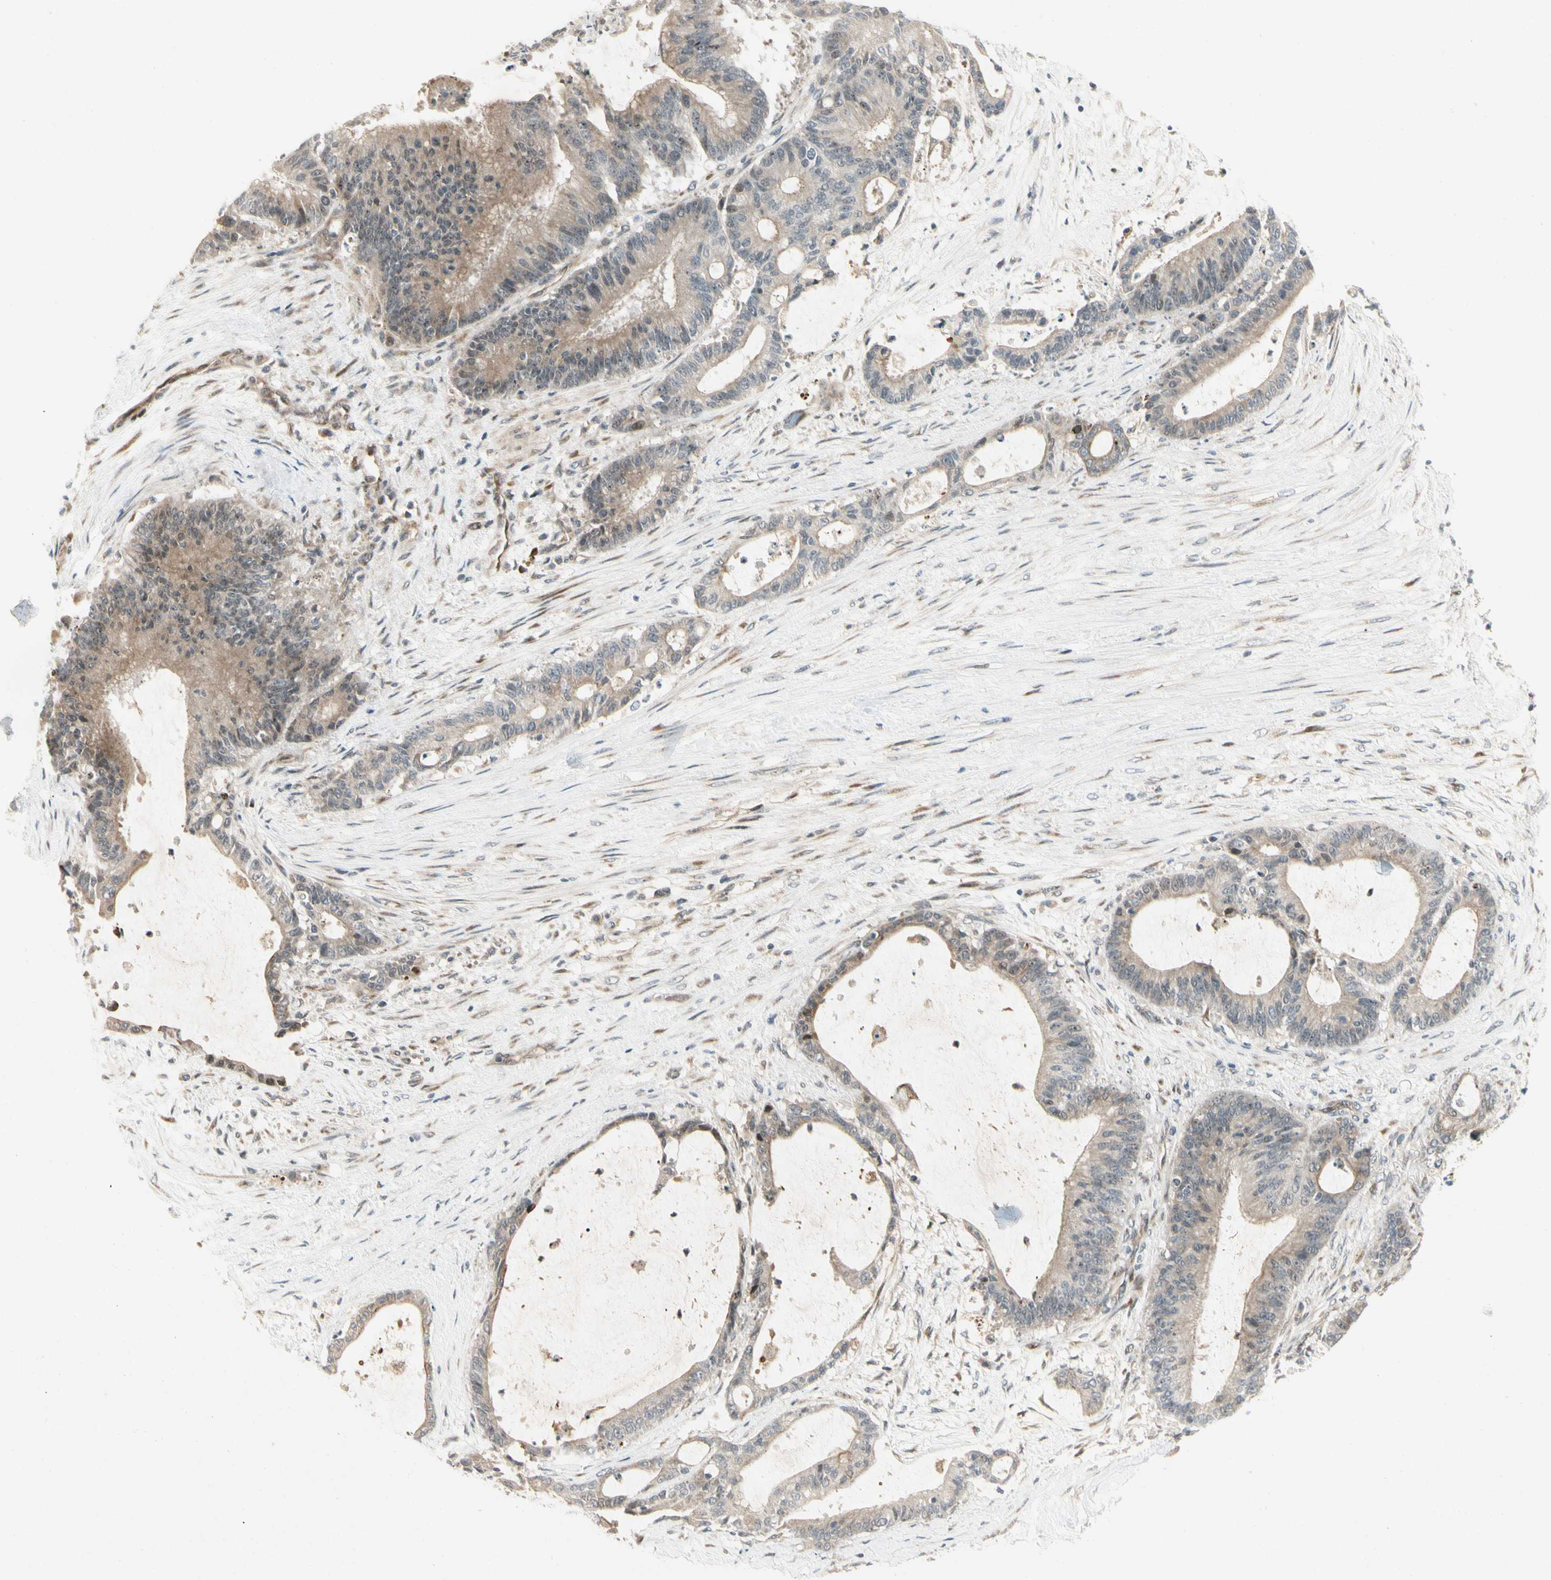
{"staining": {"intensity": "weak", "quantity": ">75%", "location": "cytoplasmic/membranous"}, "tissue": "liver cancer", "cell_type": "Tumor cells", "image_type": "cancer", "snomed": [{"axis": "morphology", "description": "Cholangiocarcinoma"}, {"axis": "topography", "description": "Liver"}], "caption": "DAB (3,3'-diaminobenzidine) immunohistochemical staining of liver cancer (cholangiocarcinoma) reveals weak cytoplasmic/membranous protein expression in about >75% of tumor cells.", "gene": "FNDC3B", "patient": {"sex": "female", "age": 73}}